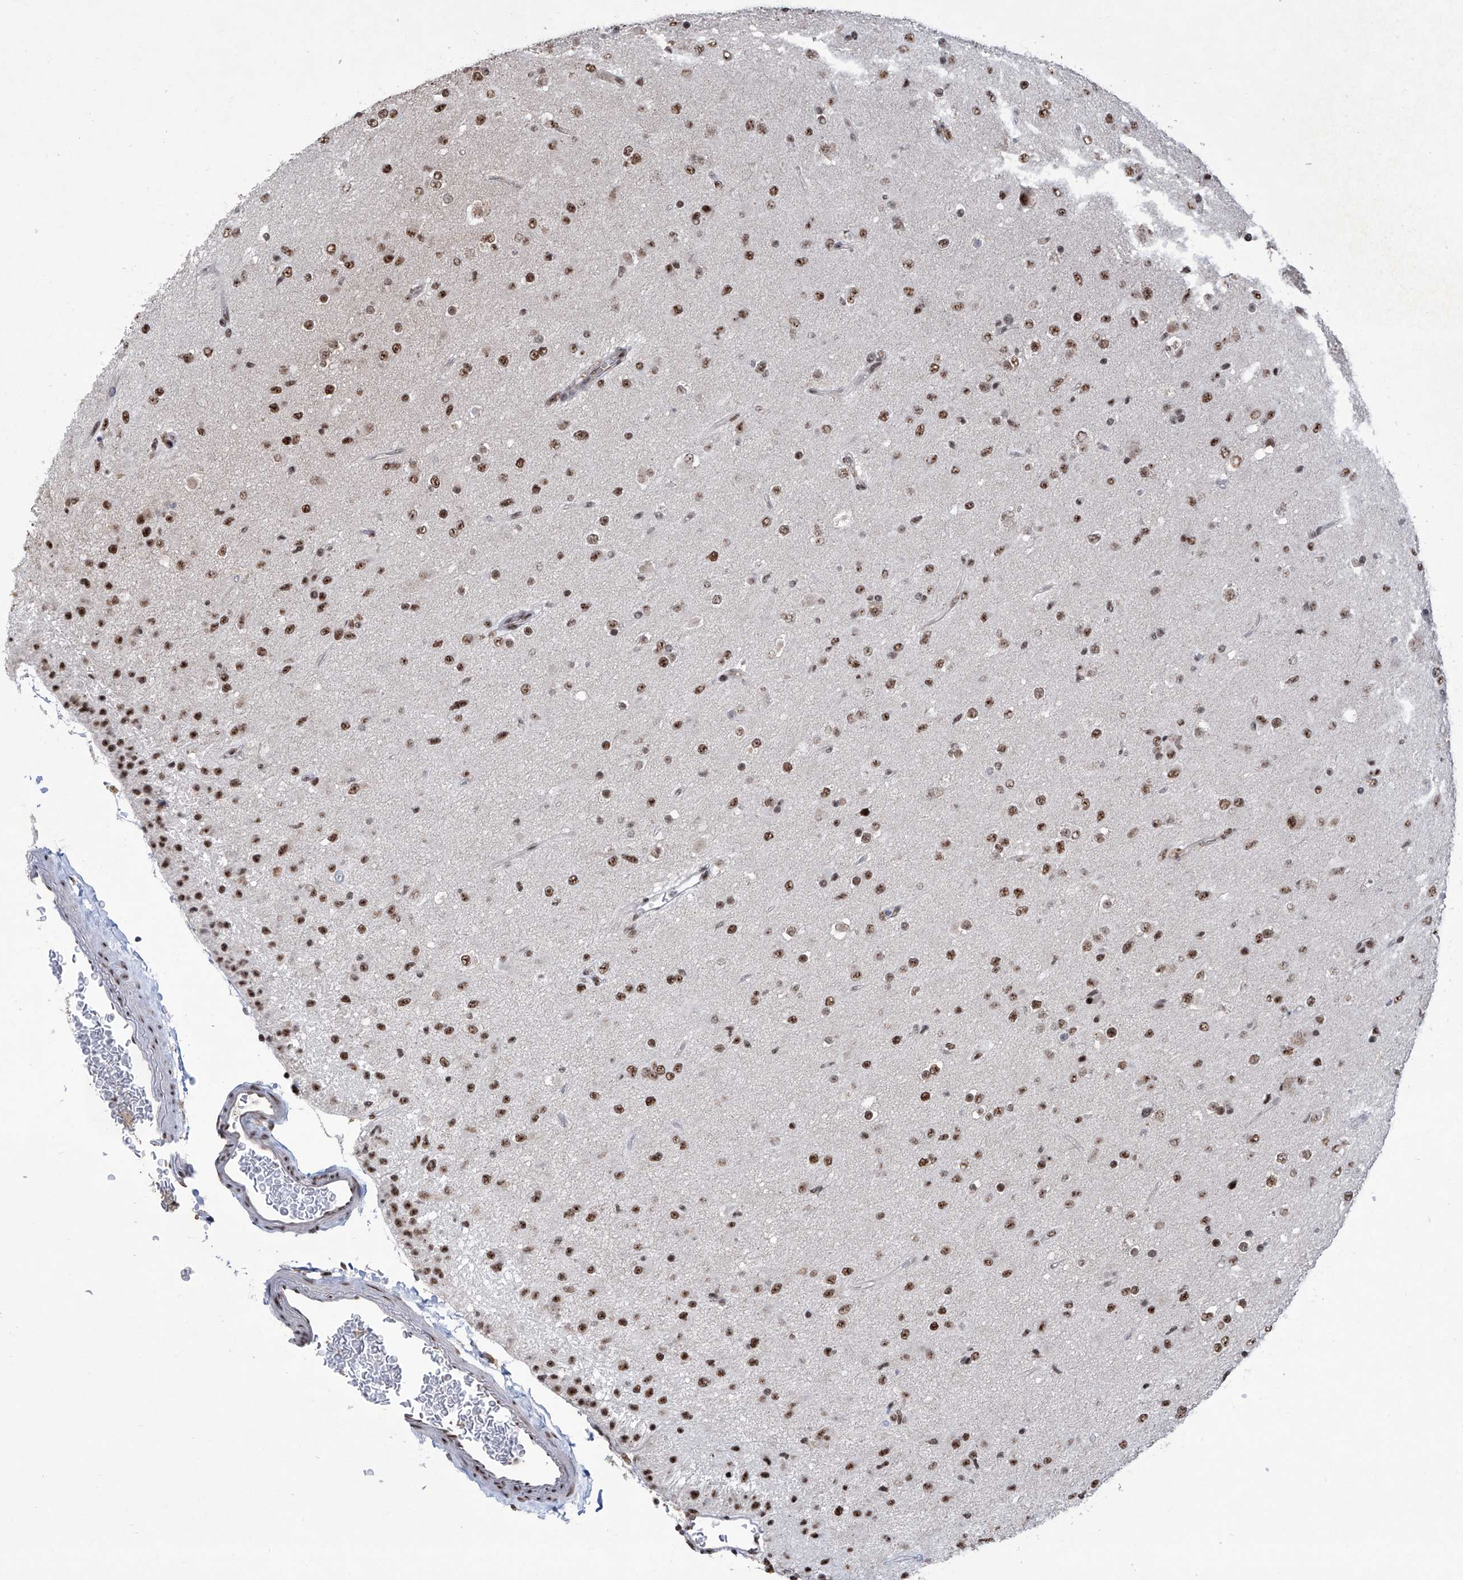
{"staining": {"intensity": "moderate", "quantity": ">75%", "location": "nuclear"}, "tissue": "glioma", "cell_type": "Tumor cells", "image_type": "cancer", "snomed": [{"axis": "morphology", "description": "Glioma, malignant, Low grade"}, {"axis": "topography", "description": "Brain"}], "caption": "A high-resolution photomicrograph shows immunohistochemistry (IHC) staining of glioma, which displays moderate nuclear positivity in about >75% of tumor cells. (brown staining indicates protein expression, while blue staining denotes nuclei).", "gene": "FBXL4", "patient": {"sex": "male", "age": 65}}